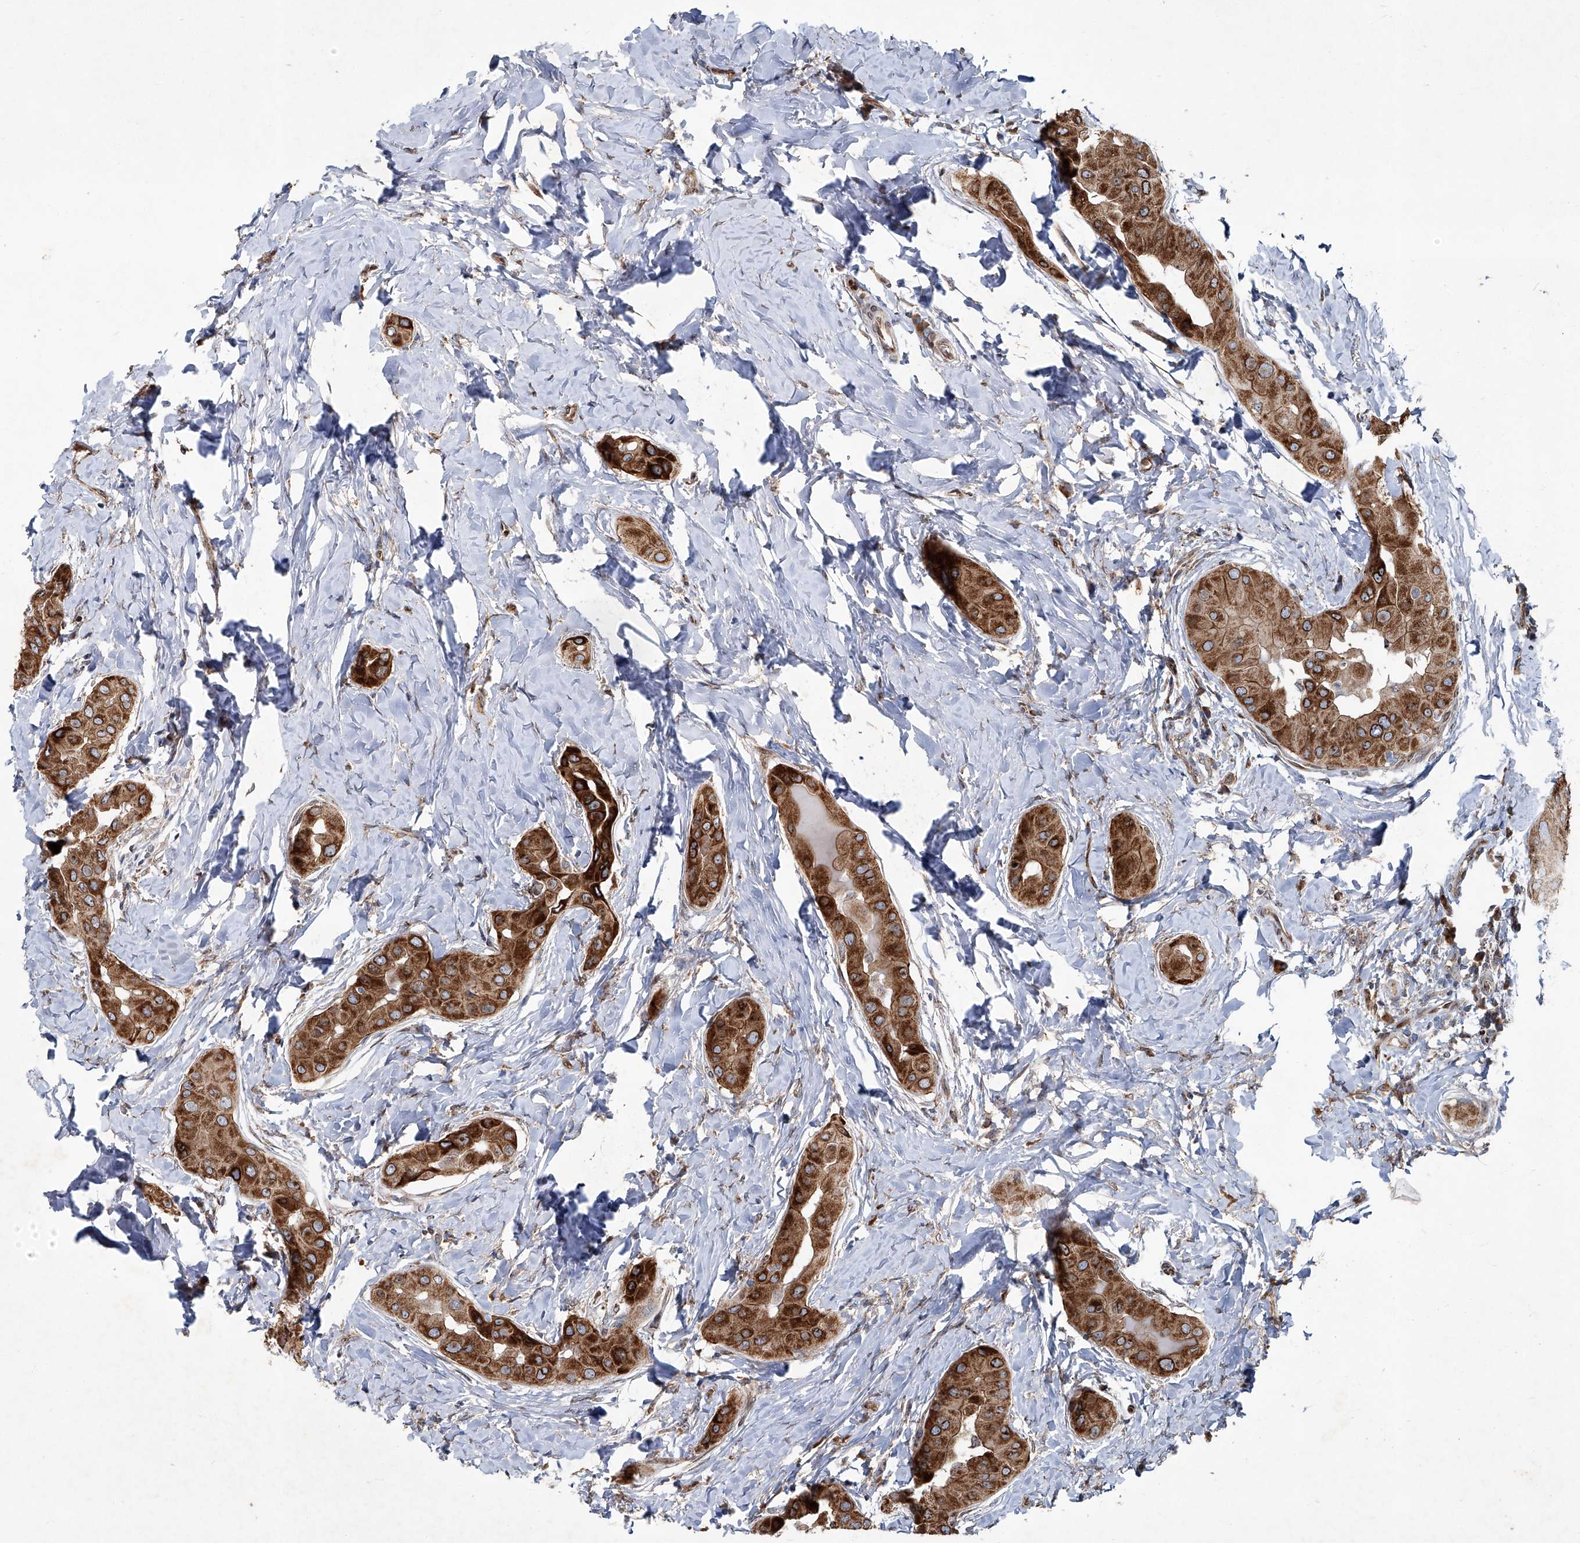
{"staining": {"intensity": "strong", "quantity": ">75%", "location": "cytoplasmic/membranous"}, "tissue": "thyroid cancer", "cell_type": "Tumor cells", "image_type": "cancer", "snomed": [{"axis": "morphology", "description": "Papillary adenocarcinoma, NOS"}, {"axis": "topography", "description": "Thyroid gland"}], "caption": "Immunohistochemistry (IHC) staining of thyroid cancer, which displays high levels of strong cytoplasmic/membranous expression in approximately >75% of tumor cells indicating strong cytoplasmic/membranous protein expression. The staining was performed using DAB (3,3'-diaminobenzidine) (brown) for protein detection and nuclei were counterstained in hematoxylin (blue).", "gene": "GPR132", "patient": {"sex": "male", "age": 33}}